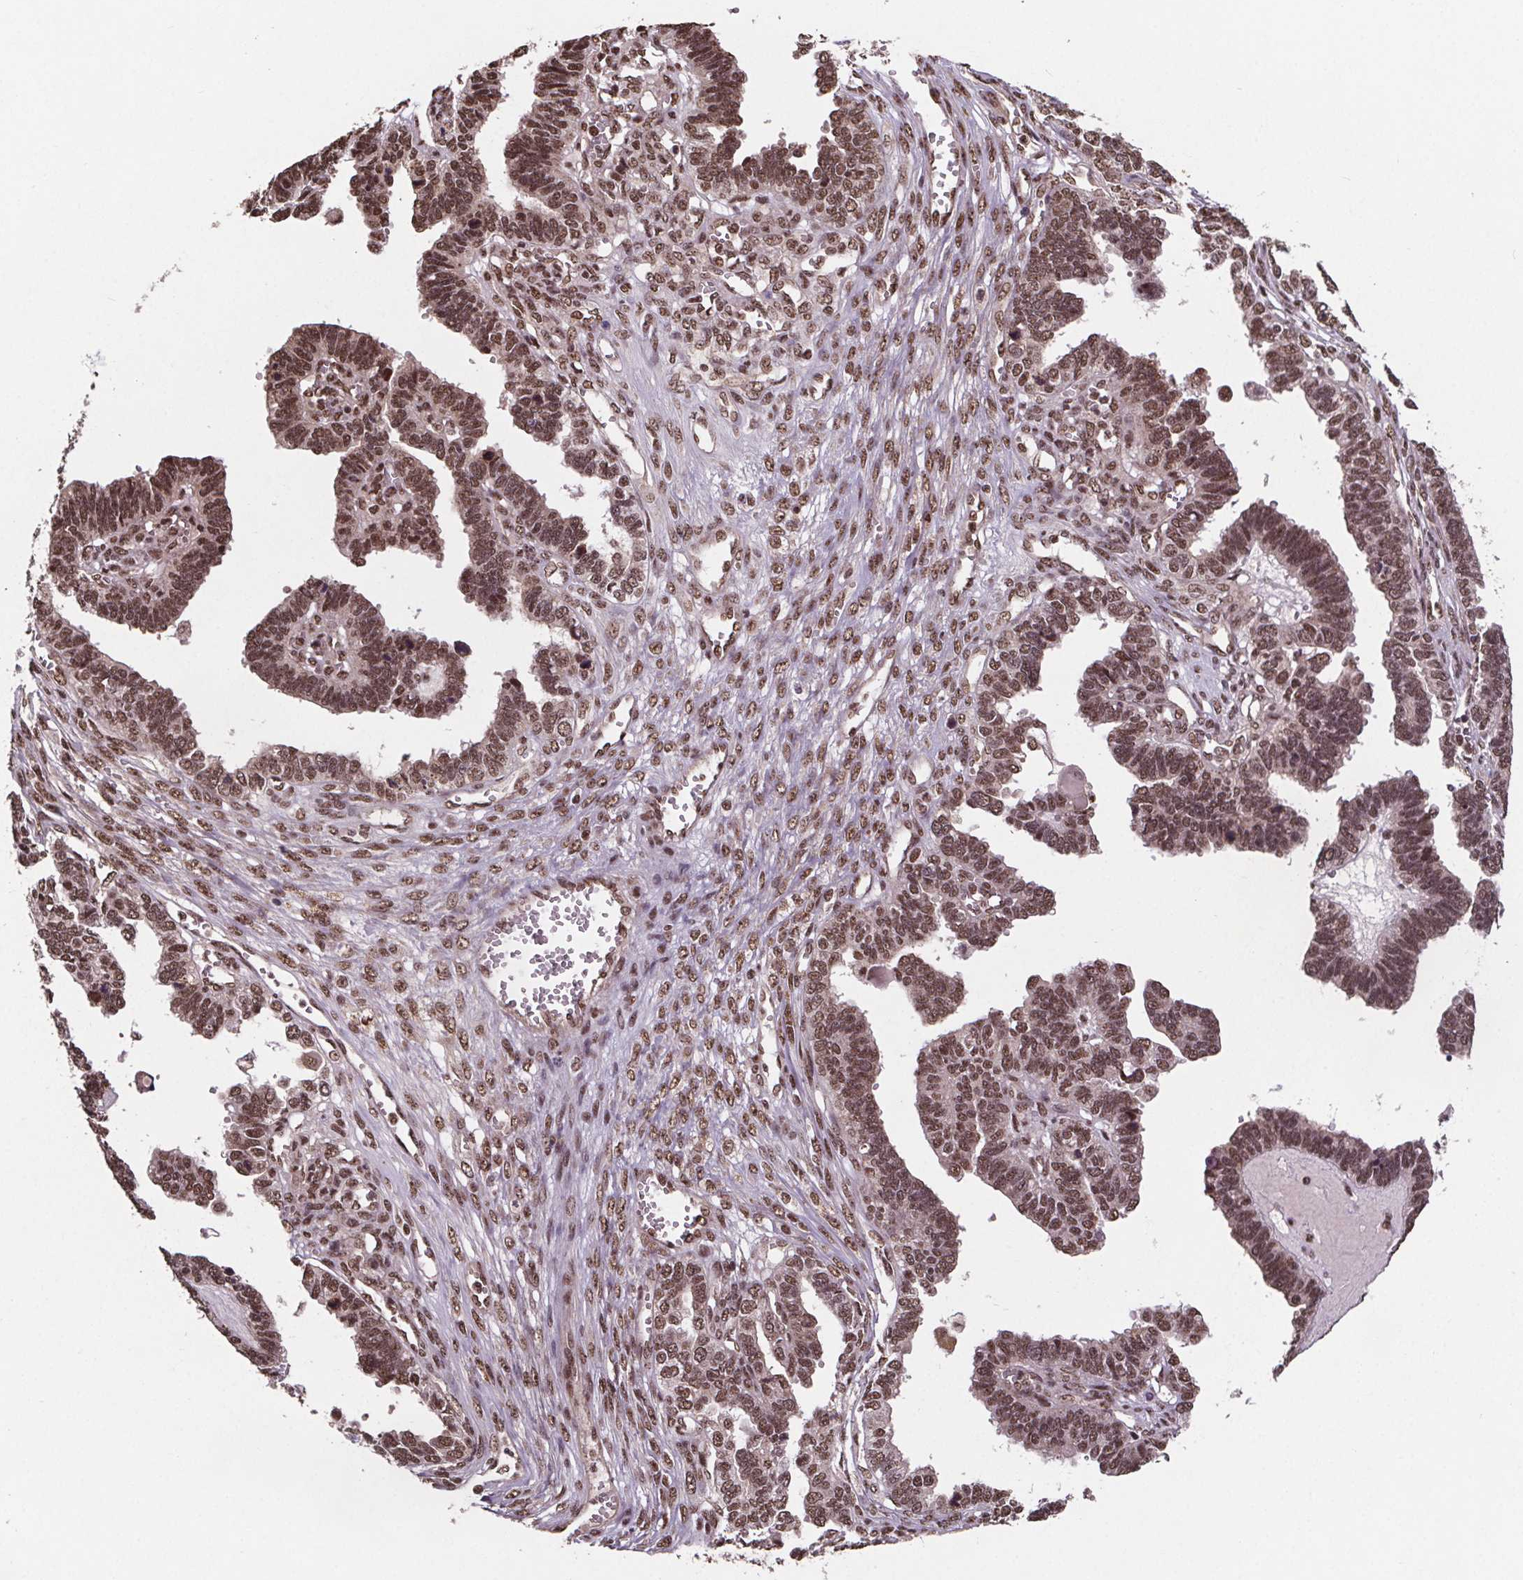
{"staining": {"intensity": "moderate", "quantity": ">75%", "location": "nuclear"}, "tissue": "ovarian cancer", "cell_type": "Tumor cells", "image_type": "cancer", "snomed": [{"axis": "morphology", "description": "Cystadenocarcinoma, serous, NOS"}, {"axis": "topography", "description": "Ovary"}], "caption": "Immunohistochemistry (DAB (3,3'-diaminobenzidine)) staining of ovarian serous cystadenocarcinoma demonstrates moderate nuclear protein staining in about >75% of tumor cells.", "gene": "JARID2", "patient": {"sex": "female", "age": 51}}